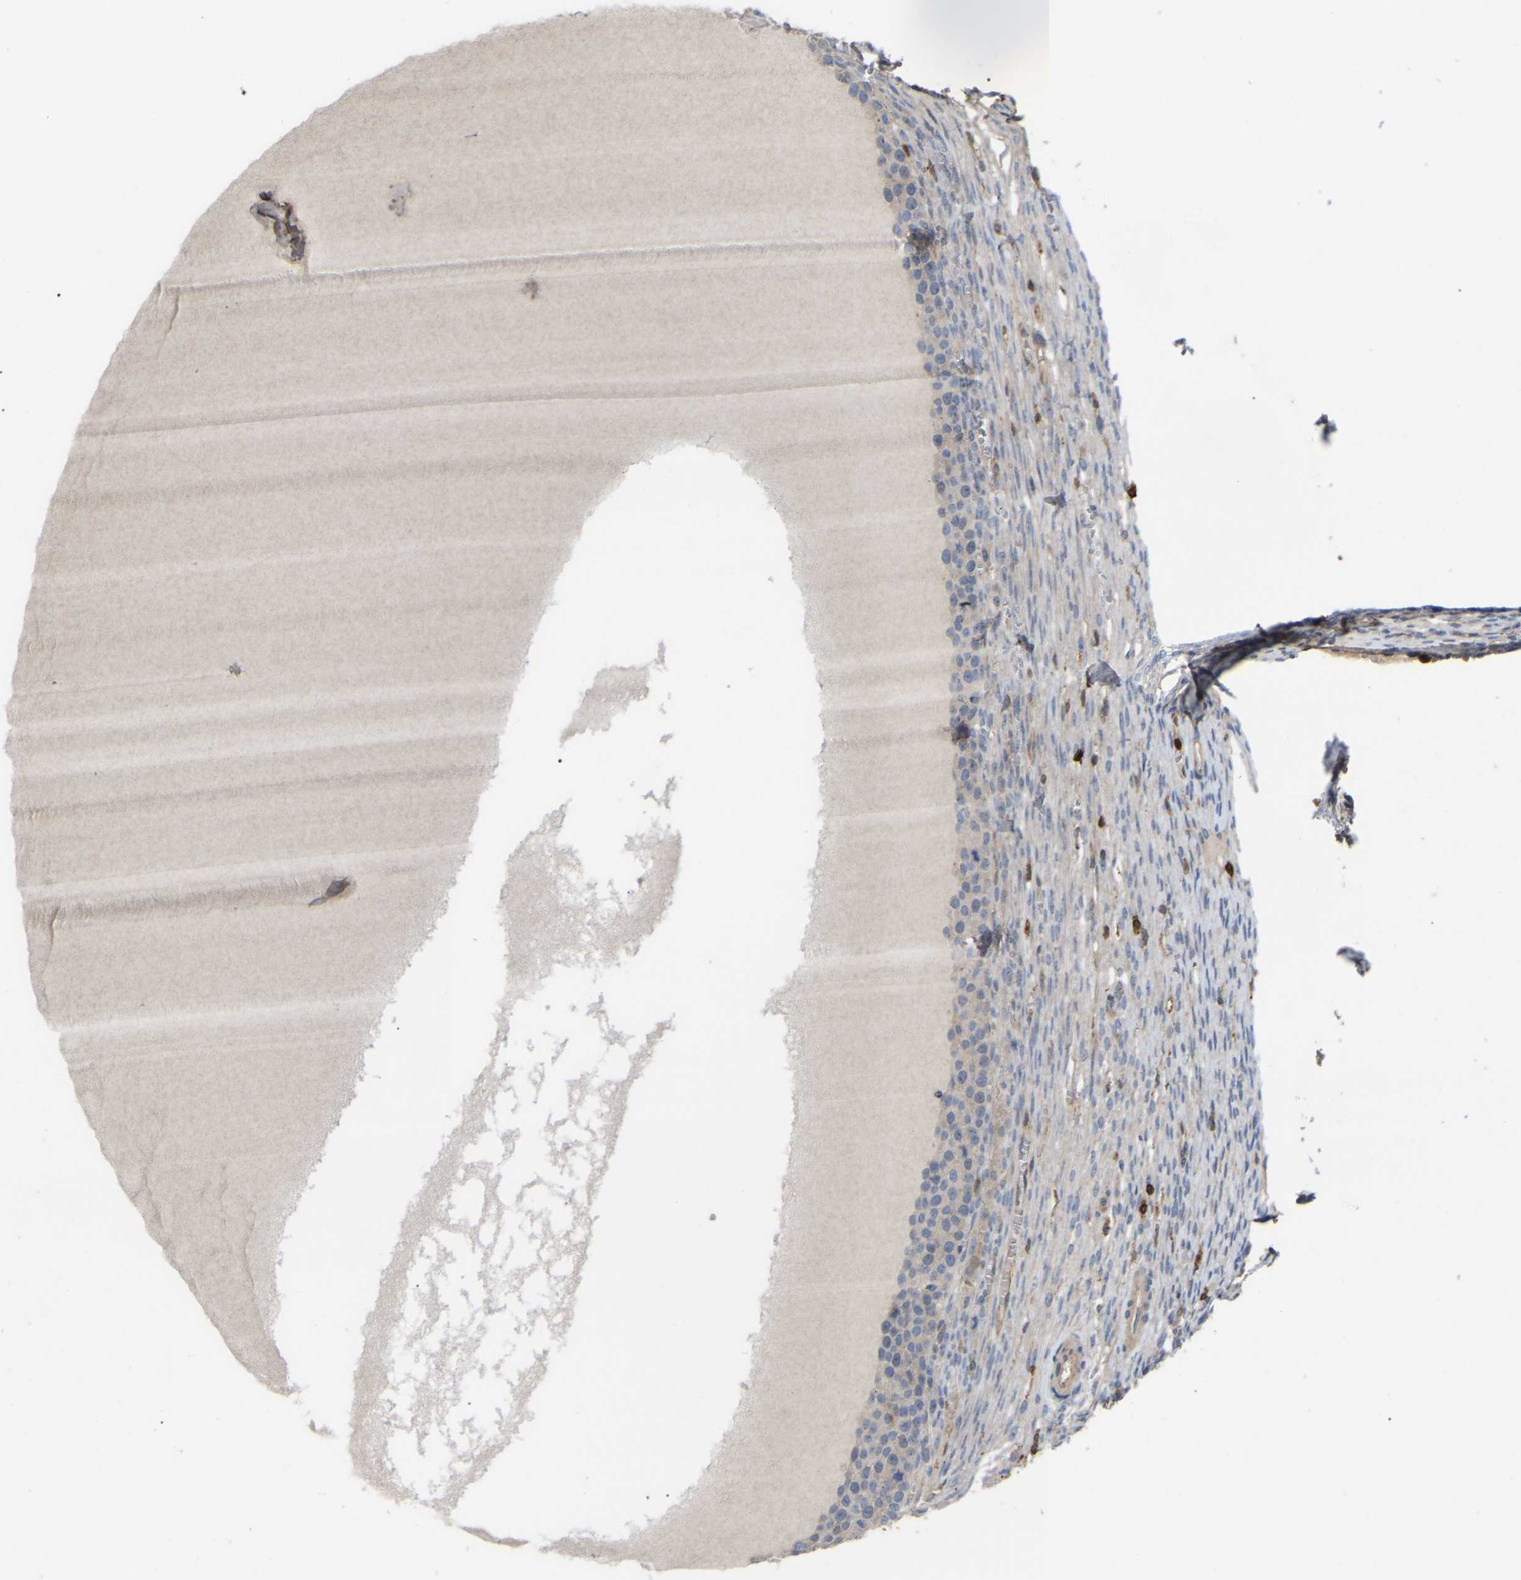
{"staining": {"intensity": "weak", "quantity": ">75%", "location": "cytoplasmic/membranous"}, "tissue": "ovary", "cell_type": "Follicle cells", "image_type": "normal", "snomed": [{"axis": "morphology", "description": "Normal tissue, NOS"}, {"axis": "topography", "description": "Ovary"}], "caption": "A brown stain labels weak cytoplasmic/membranous expression of a protein in follicle cells of unremarkable human ovary. (Brightfield microscopy of DAB IHC at high magnification).", "gene": "CIT", "patient": {"sex": "female", "age": 33}}